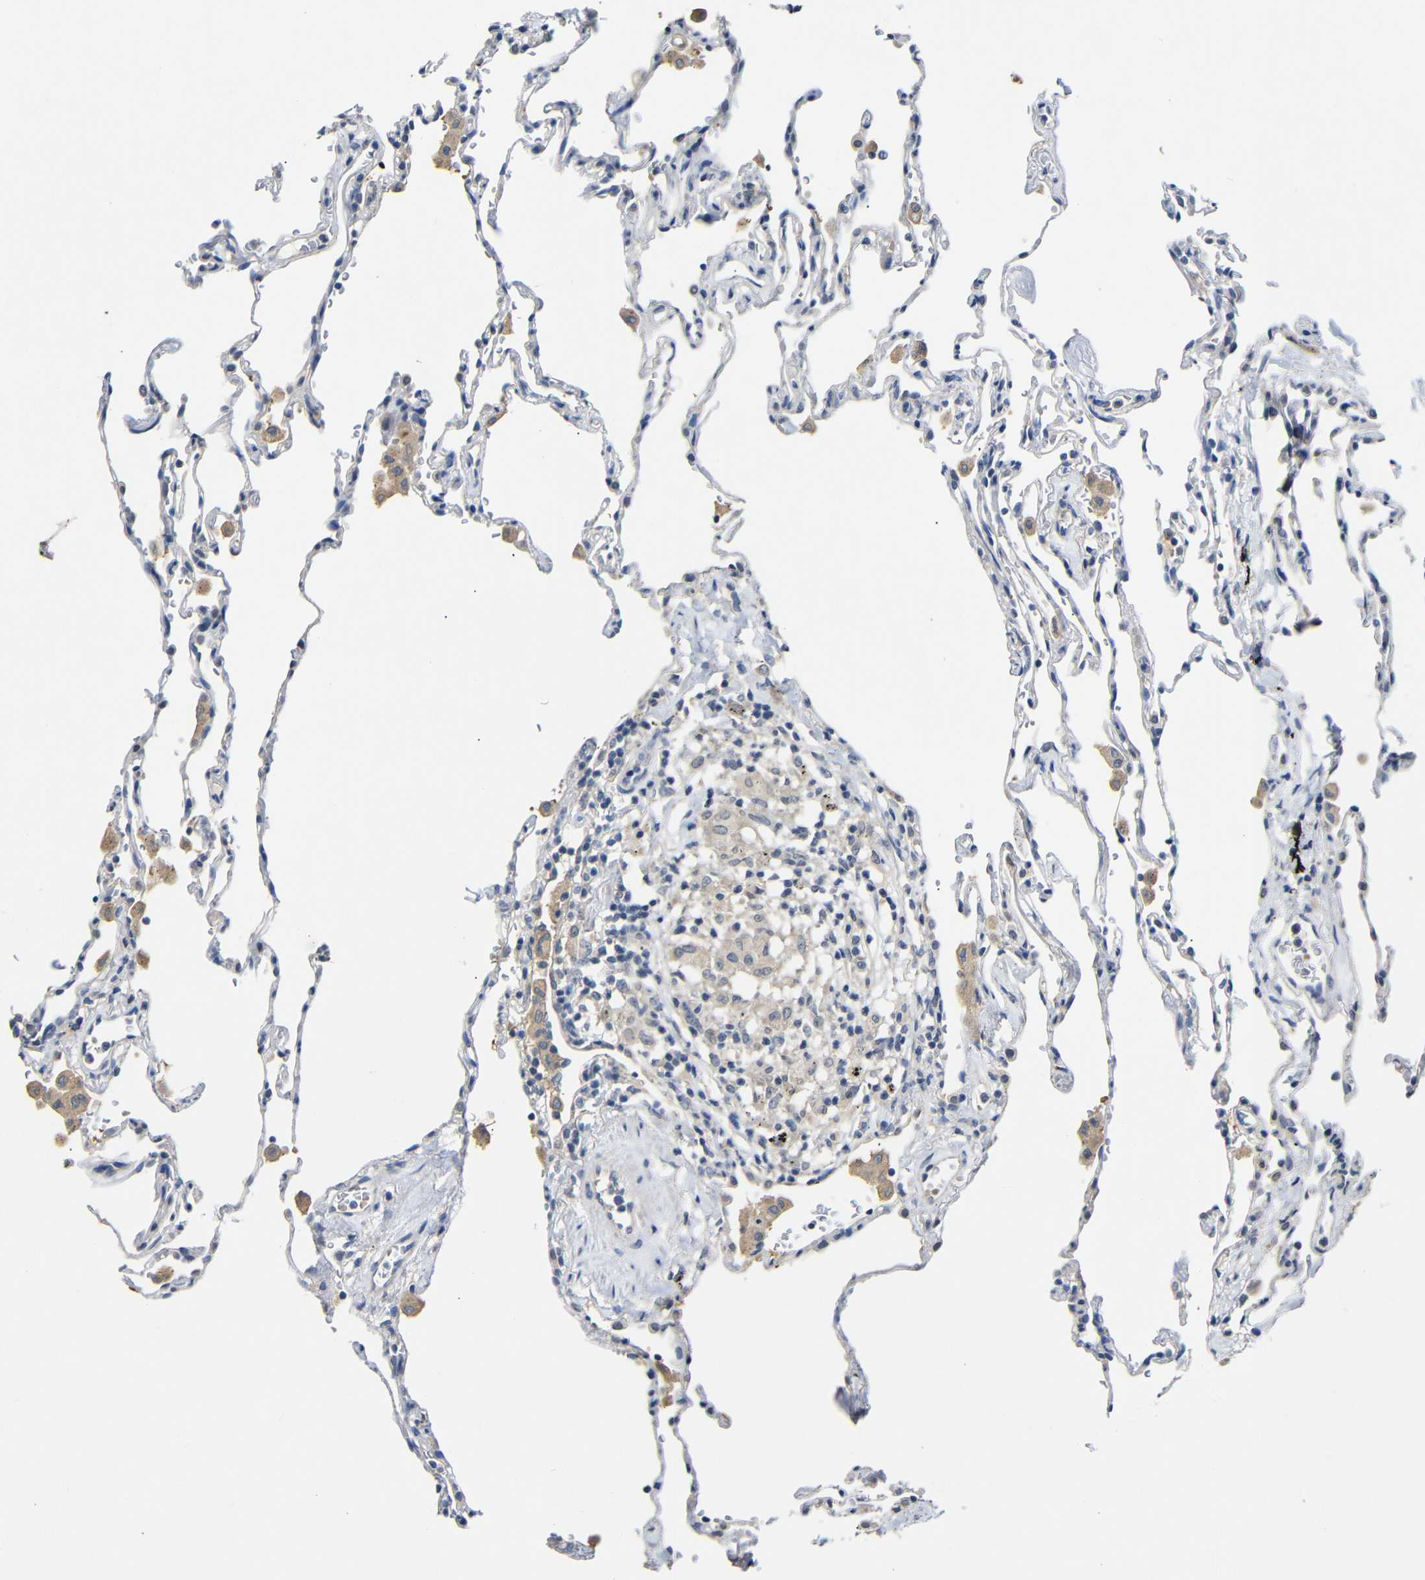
{"staining": {"intensity": "weak", "quantity": "<25%", "location": "cytoplasmic/membranous"}, "tissue": "lung", "cell_type": "Alveolar cells", "image_type": "normal", "snomed": [{"axis": "morphology", "description": "Normal tissue, NOS"}, {"axis": "topography", "description": "Lung"}], "caption": "This is an IHC photomicrograph of benign human lung. There is no positivity in alveolar cells.", "gene": "HNF1A", "patient": {"sex": "male", "age": 59}}